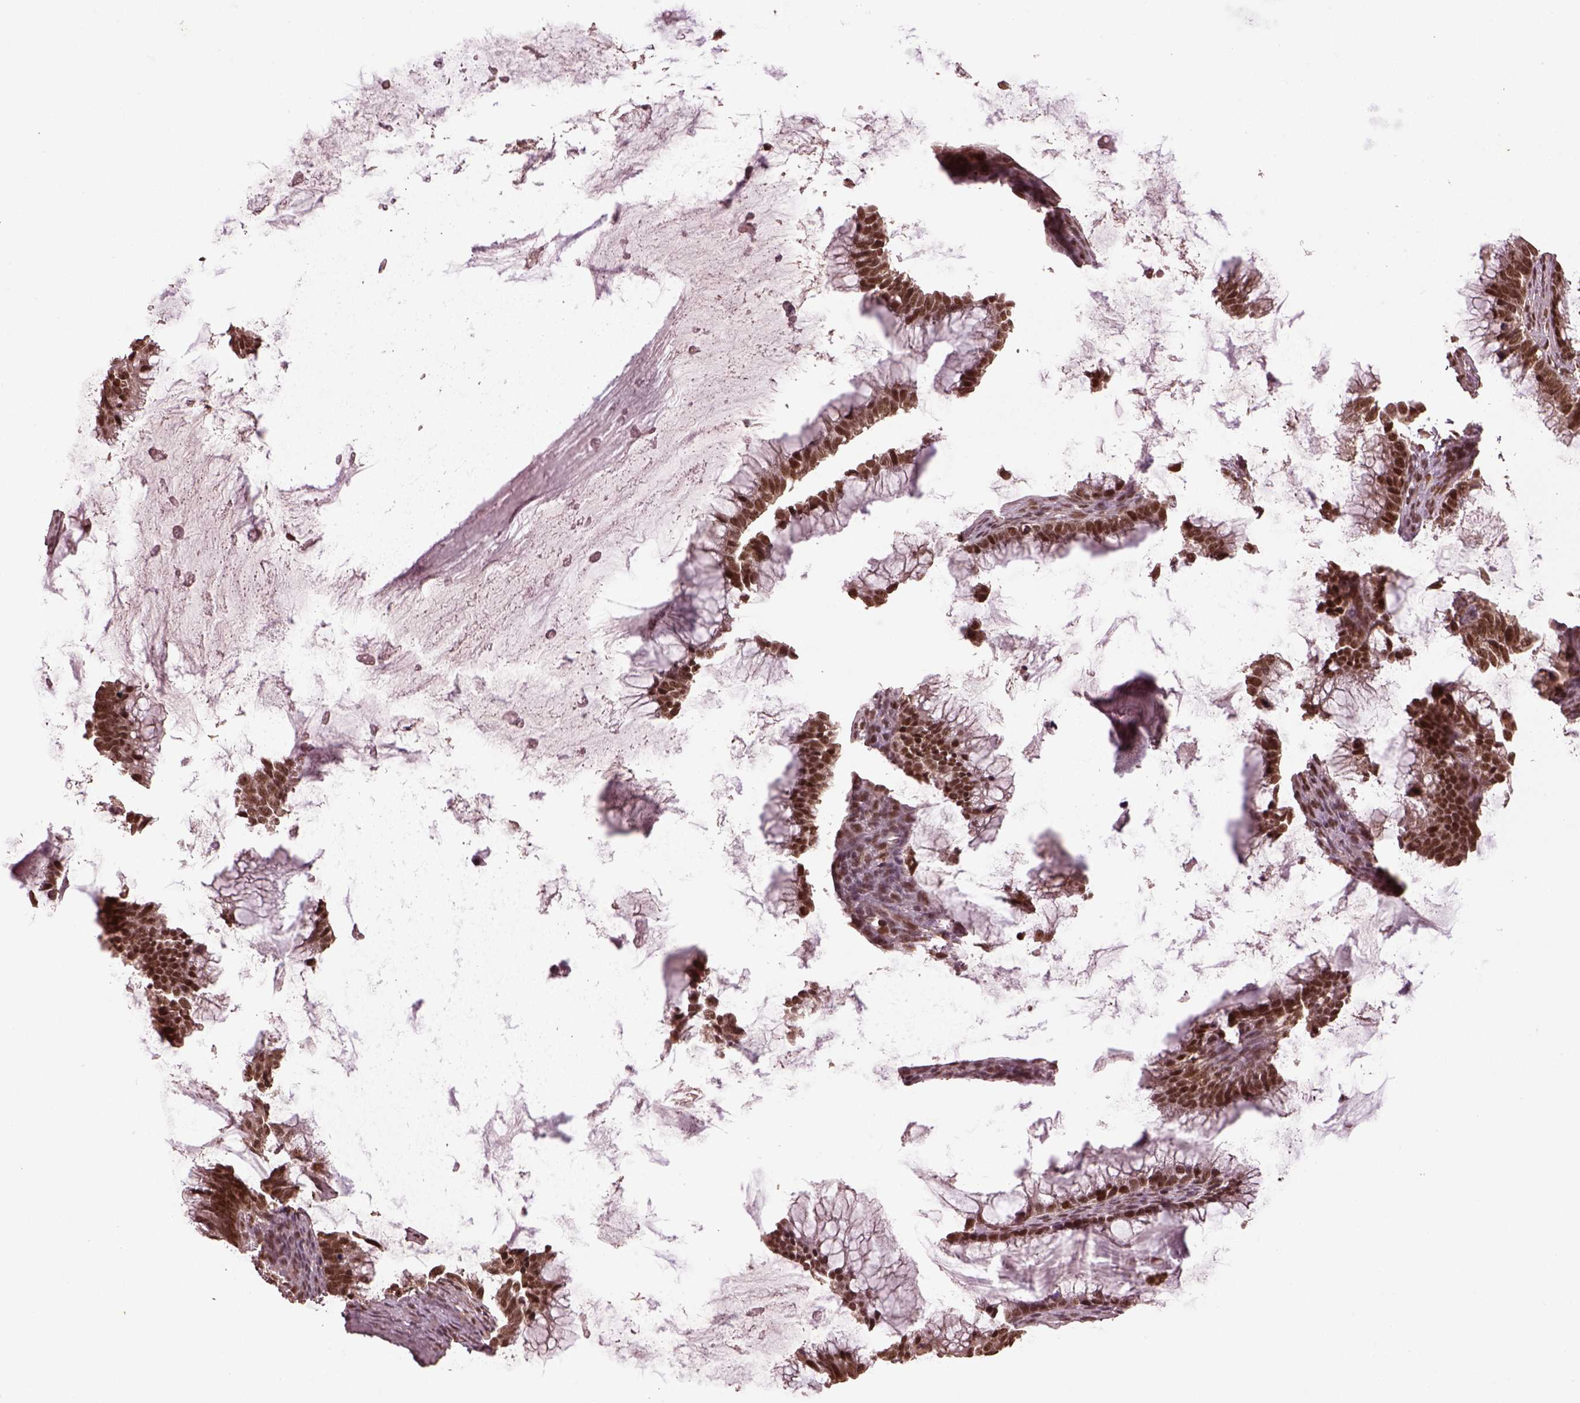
{"staining": {"intensity": "strong", "quantity": ">75%", "location": "nuclear"}, "tissue": "ovarian cancer", "cell_type": "Tumor cells", "image_type": "cancer", "snomed": [{"axis": "morphology", "description": "Cystadenocarcinoma, mucinous, NOS"}, {"axis": "topography", "description": "Ovary"}], "caption": "This is a histology image of IHC staining of ovarian cancer (mucinous cystadenocarcinoma), which shows strong expression in the nuclear of tumor cells.", "gene": "BRD9", "patient": {"sex": "female", "age": 38}}